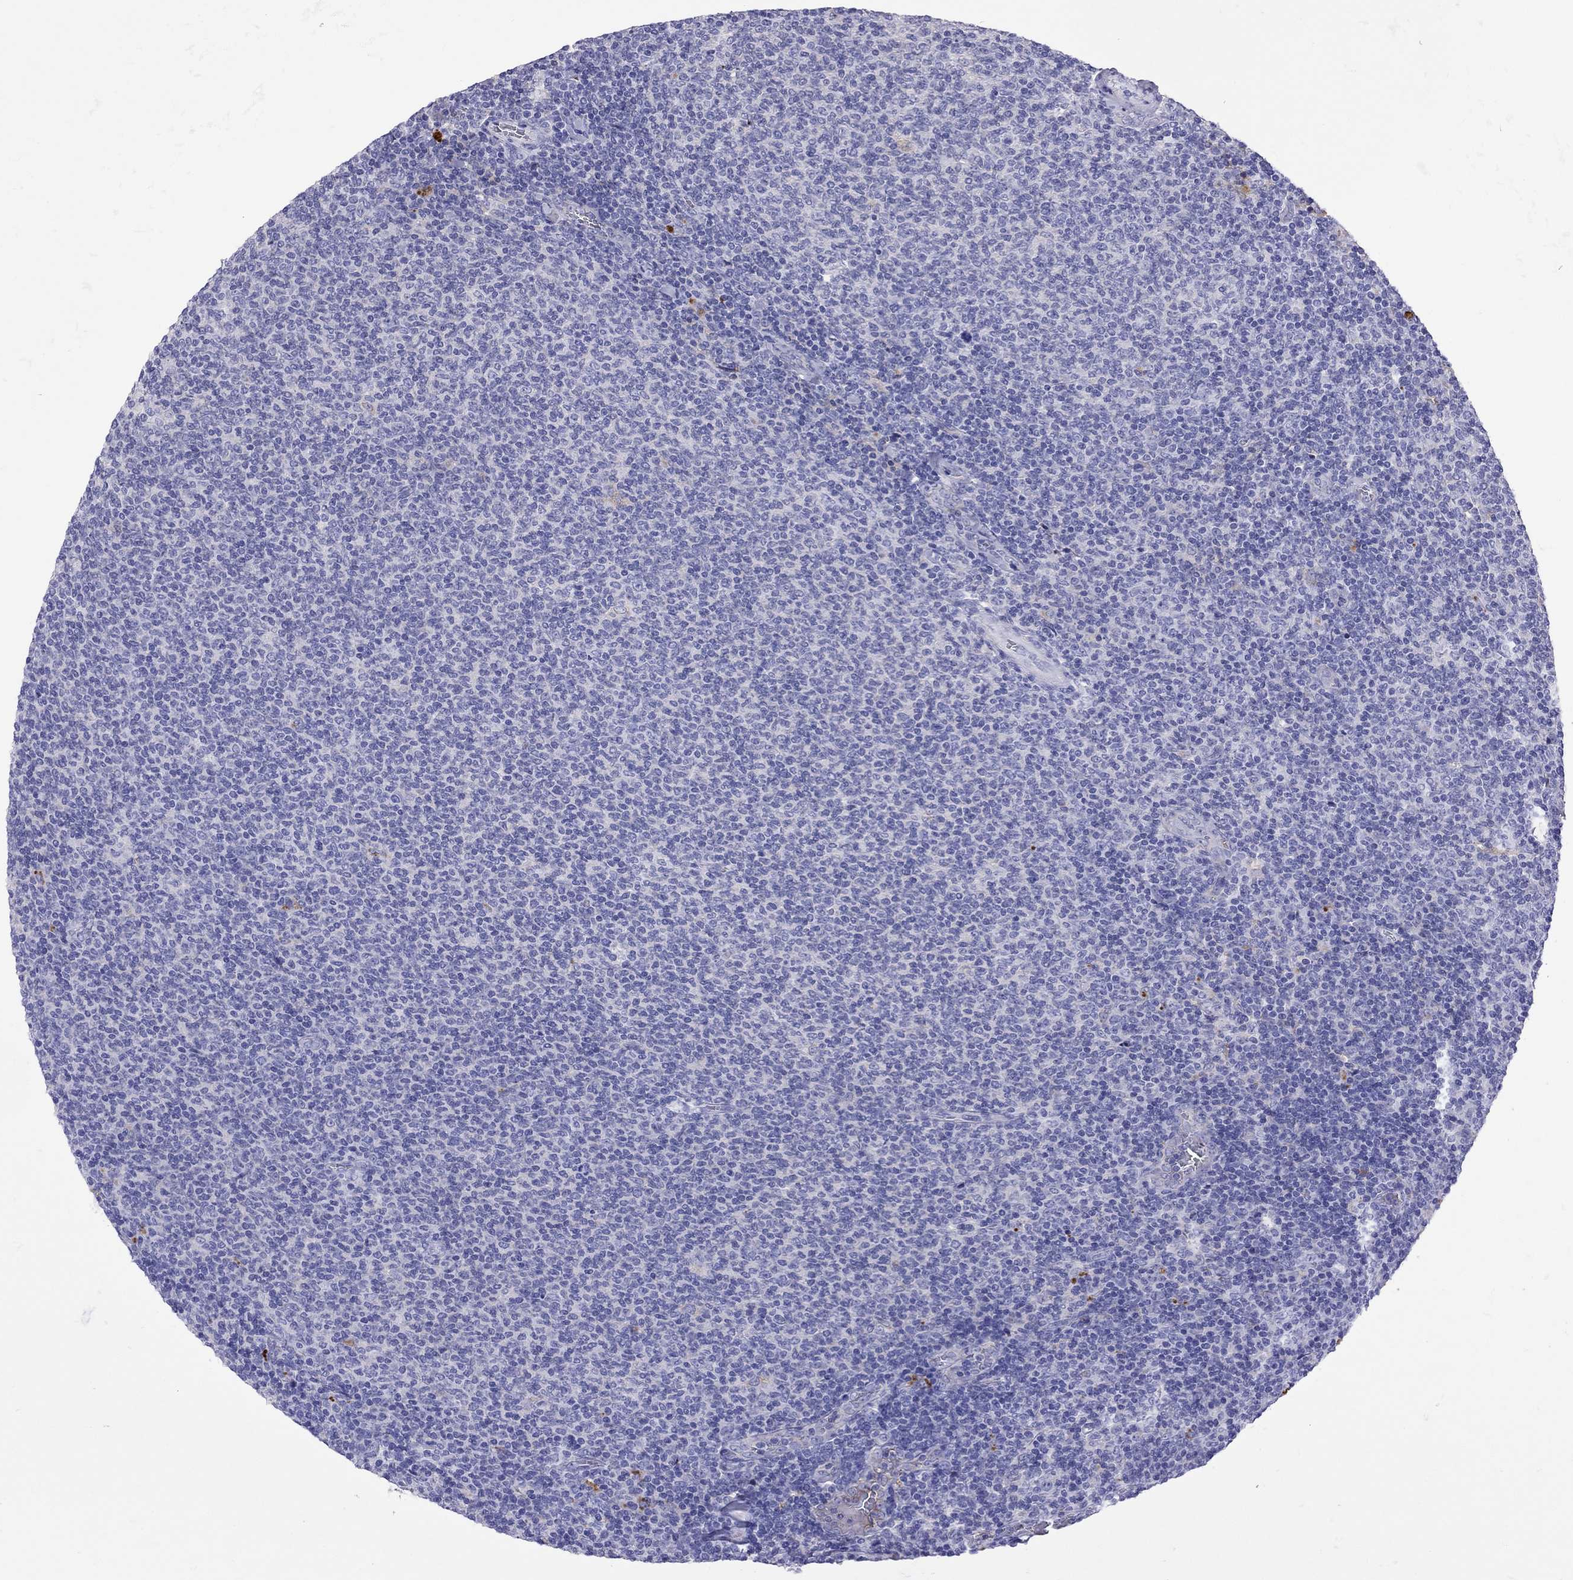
{"staining": {"intensity": "negative", "quantity": "none", "location": "none"}, "tissue": "lymphoma", "cell_type": "Tumor cells", "image_type": "cancer", "snomed": [{"axis": "morphology", "description": "Malignant lymphoma, non-Hodgkin's type, Low grade"}, {"axis": "topography", "description": "Lymph node"}], "caption": "This is a image of IHC staining of lymphoma, which shows no expression in tumor cells.", "gene": "SERPINA3", "patient": {"sex": "male", "age": 52}}